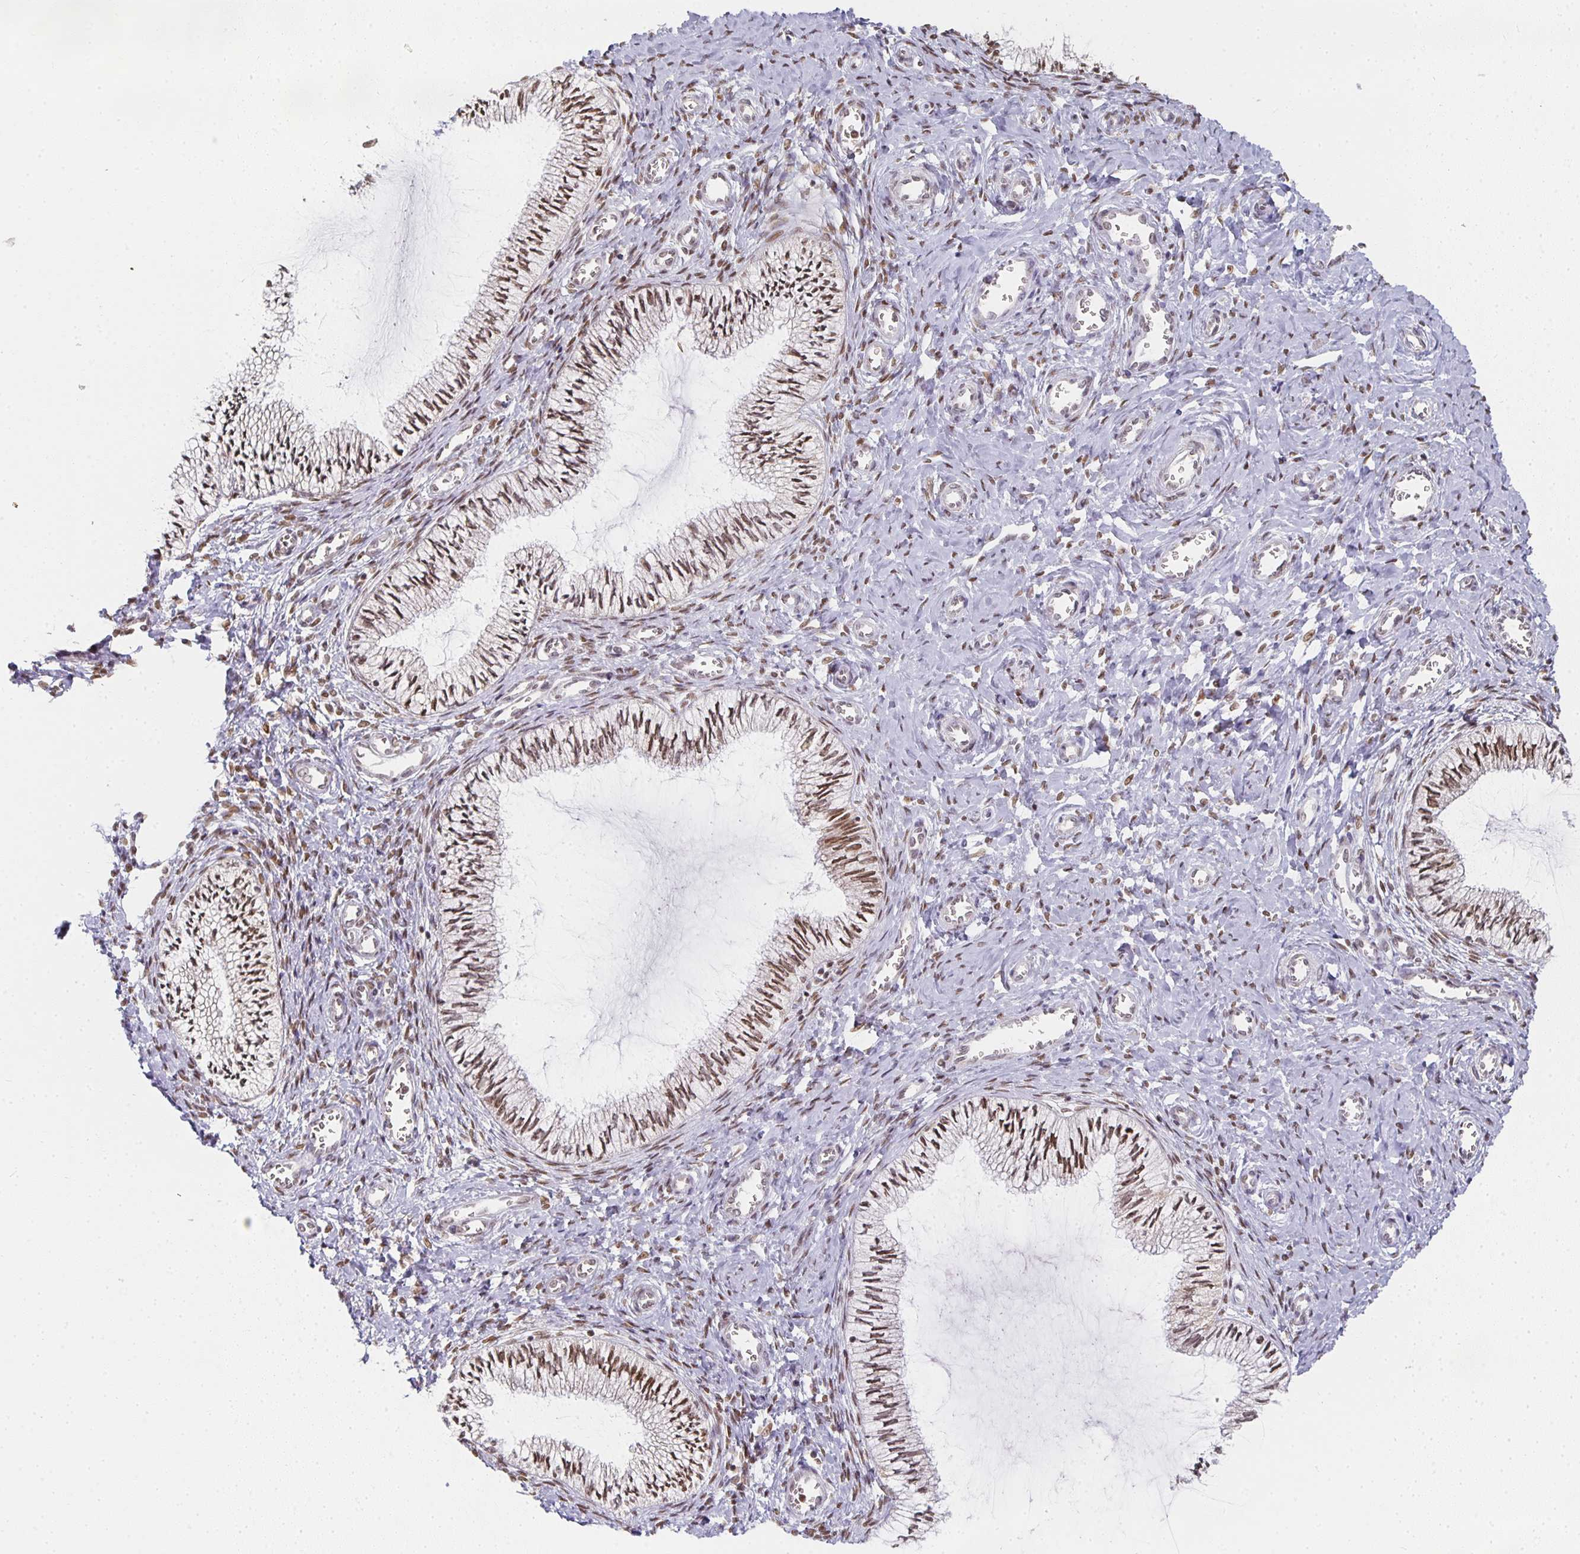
{"staining": {"intensity": "moderate", "quantity": ">75%", "location": "nuclear"}, "tissue": "cervix", "cell_type": "Glandular cells", "image_type": "normal", "snomed": [{"axis": "morphology", "description": "Normal tissue, NOS"}, {"axis": "topography", "description": "Cervix"}], "caption": "The photomicrograph demonstrates a brown stain indicating the presence of a protein in the nuclear of glandular cells in cervix.", "gene": "SMARCA2", "patient": {"sex": "female", "age": 24}}